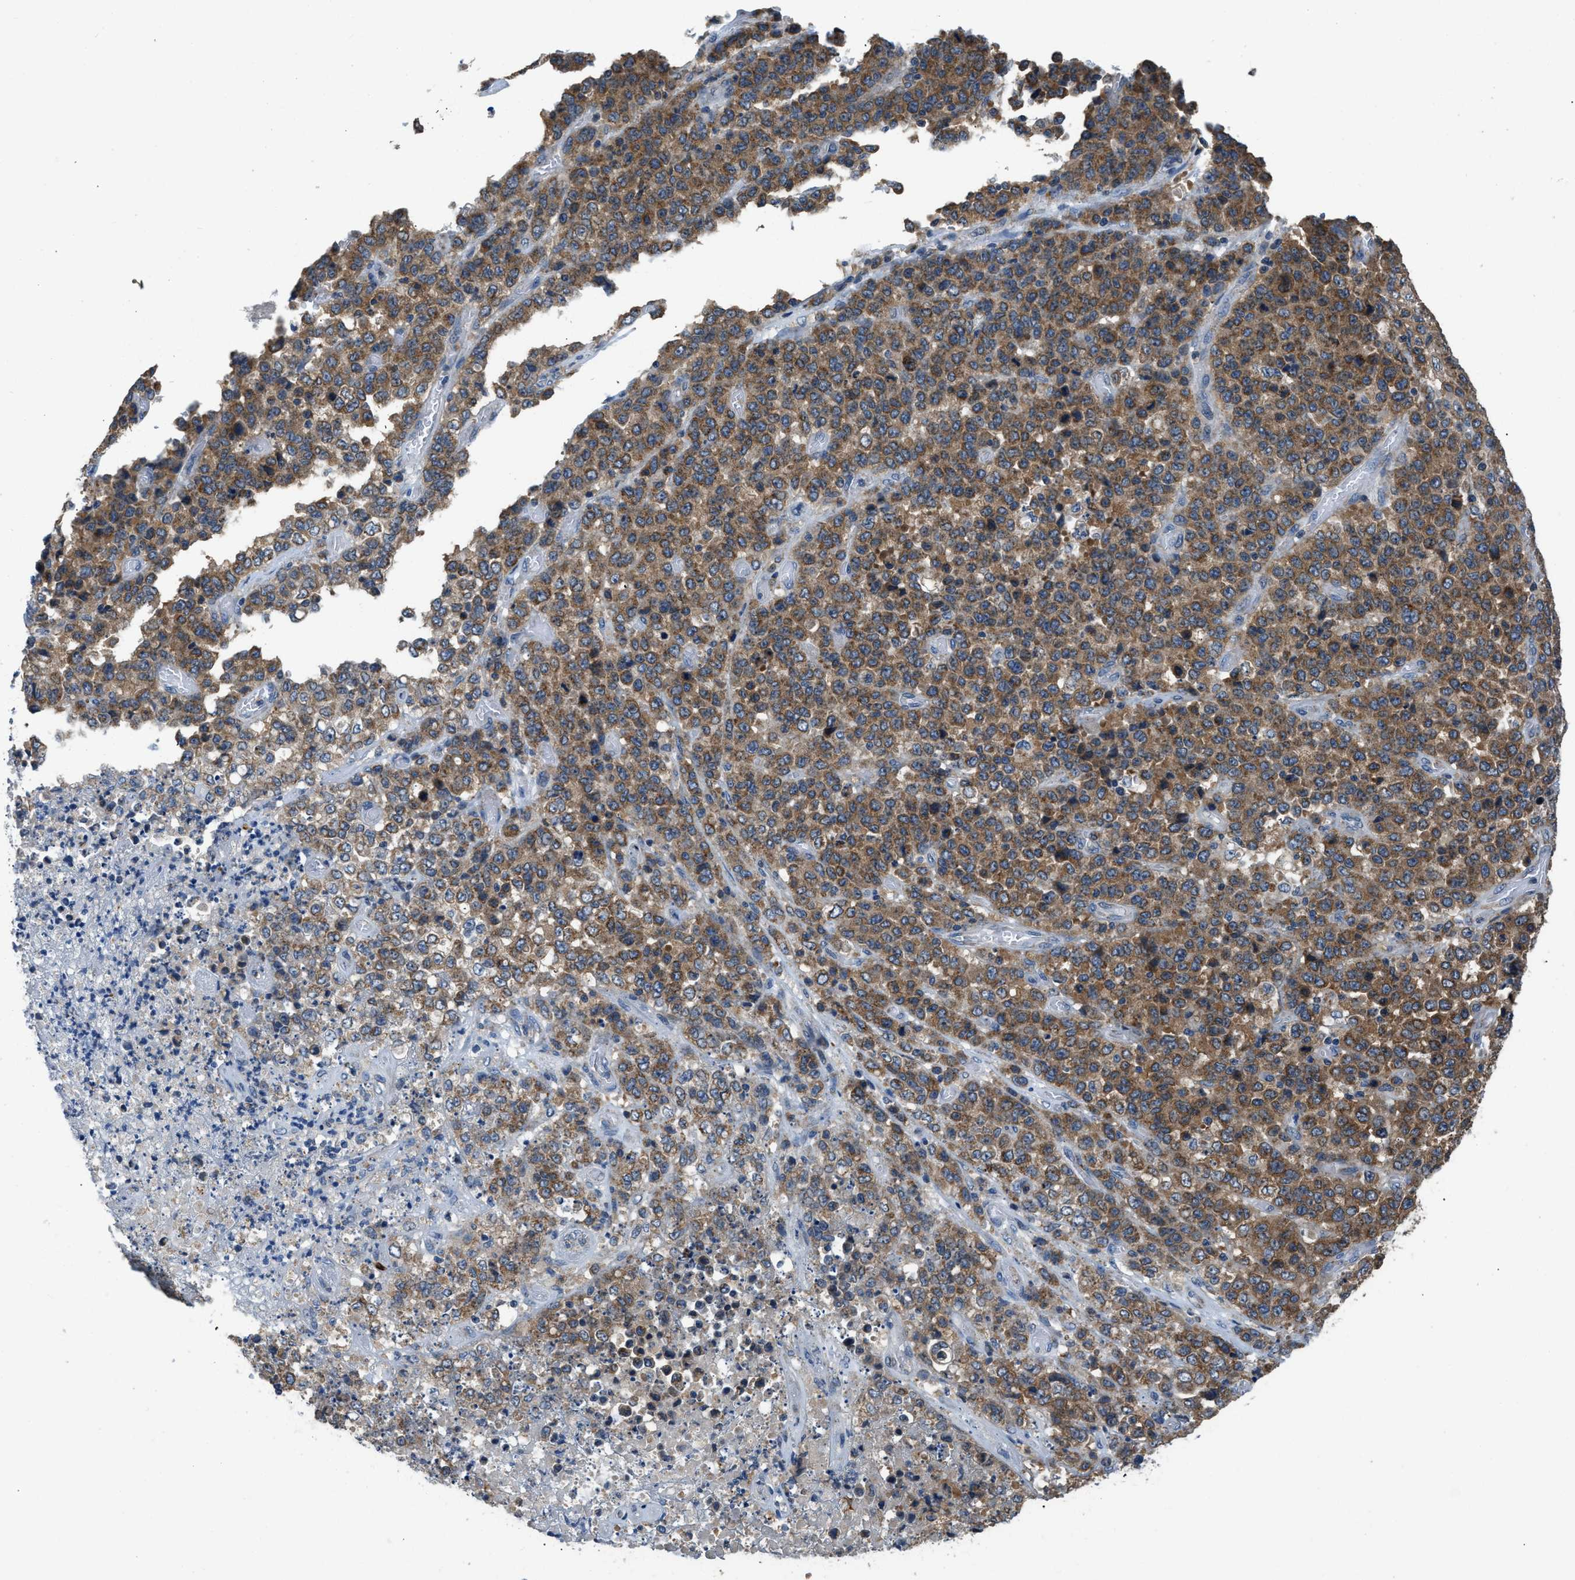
{"staining": {"intensity": "moderate", "quantity": ">75%", "location": "cytoplasmic/membranous"}, "tissue": "stomach cancer", "cell_type": "Tumor cells", "image_type": "cancer", "snomed": [{"axis": "morphology", "description": "Adenocarcinoma, NOS"}, {"axis": "topography", "description": "Stomach"}], "caption": "Immunohistochemistry (IHC) image of human stomach cancer stained for a protein (brown), which reveals medium levels of moderate cytoplasmic/membranous expression in about >75% of tumor cells.", "gene": "TOMM34", "patient": {"sex": "female", "age": 73}}